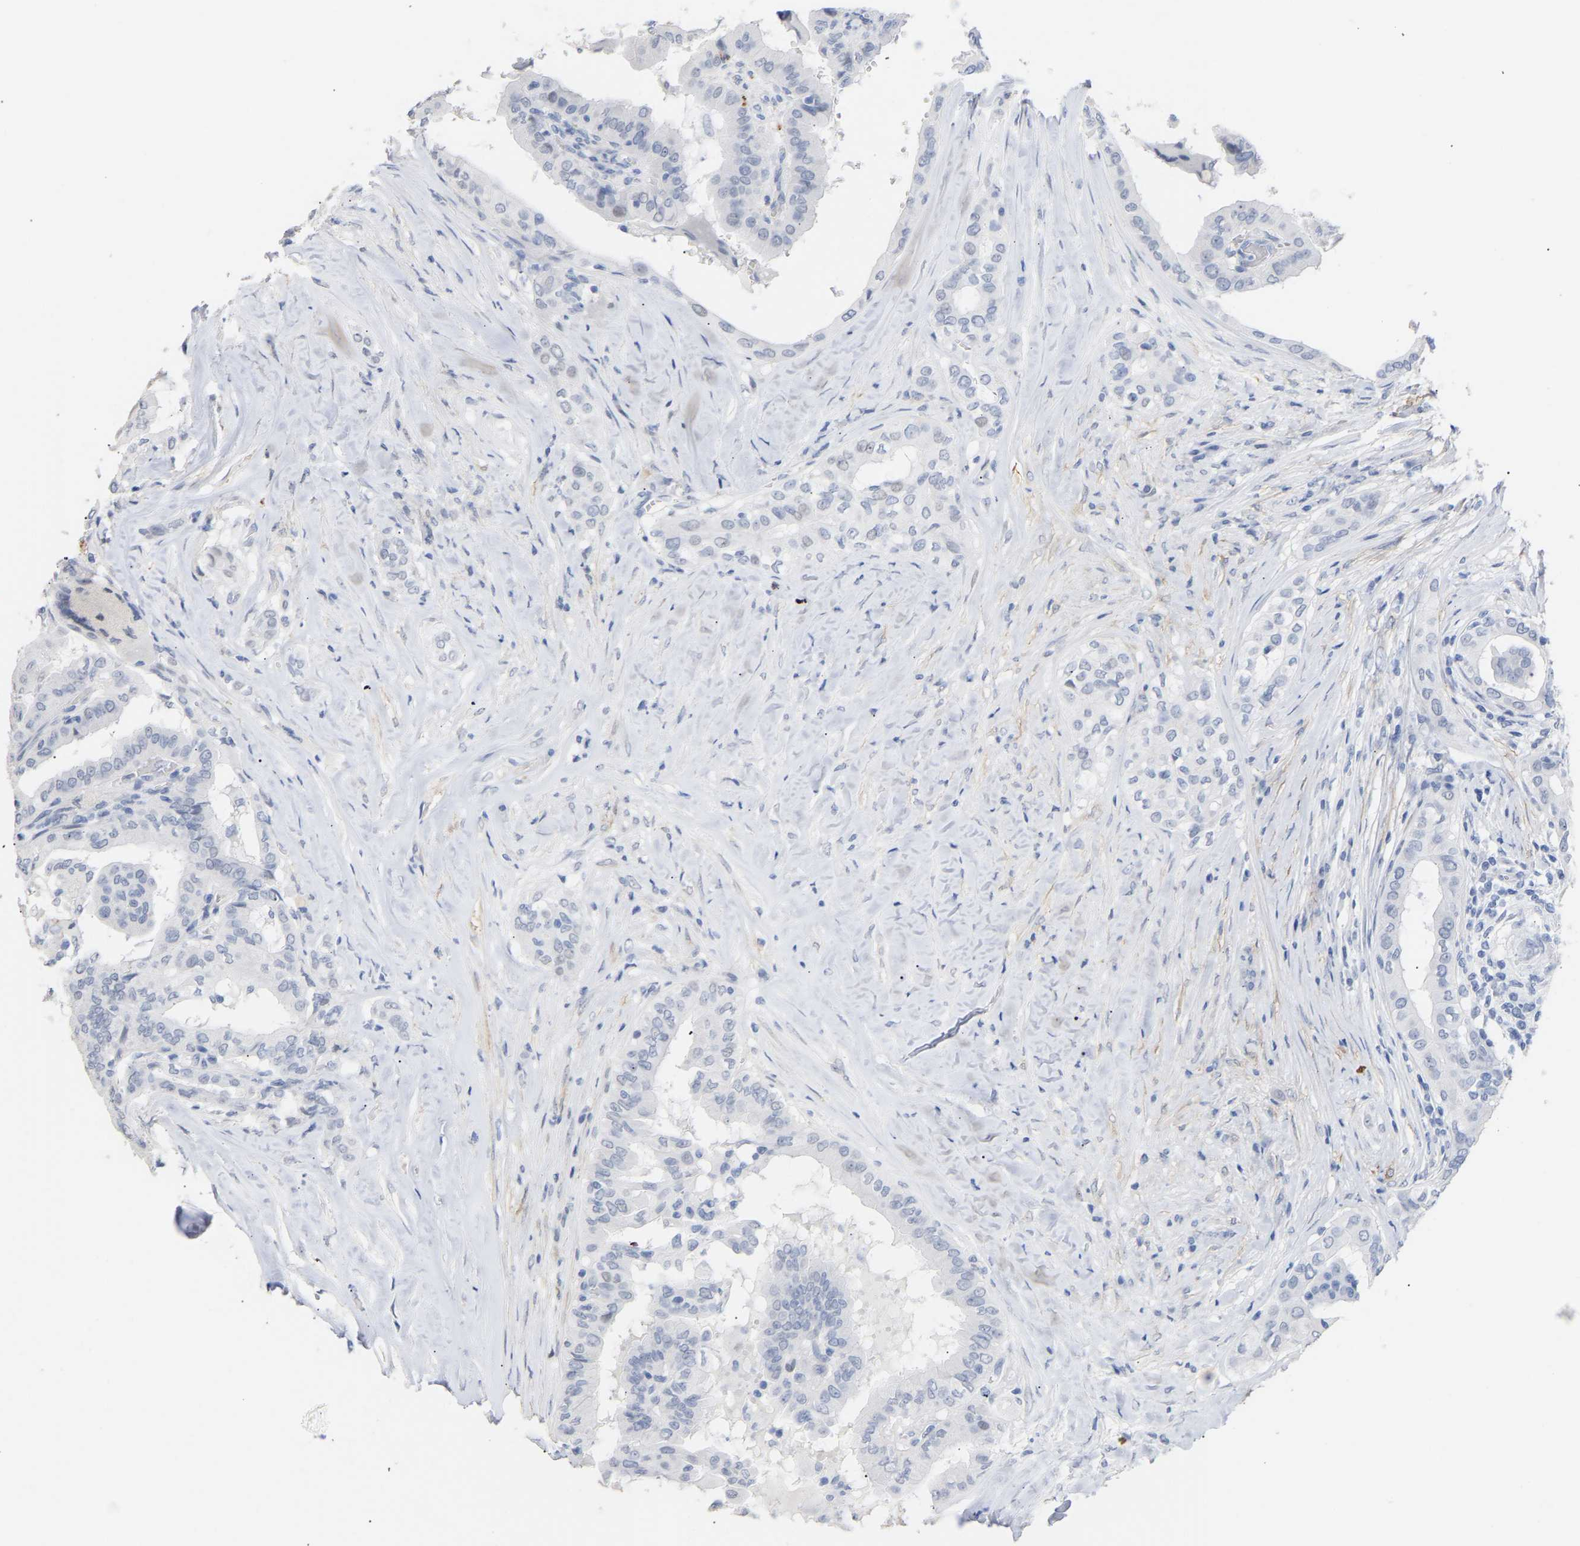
{"staining": {"intensity": "negative", "quantity": "none", "location": "none"}, "tissue": "thyroid cancer", "cell_type": "Tumor cells", "image_type": "cancer", "snomed": [{"axis": "morphology", "description": "Papillary adenocarcinoma, NOS"}, {"axis": "topography", "description": "Thyroid gland"}], "caption": "The histopathology image displays no significant staining in tumor cells of thyroid papillary adenocarcinoma.", "gene": "AMPH", "patient": {"sex": "male", "age": 33}}